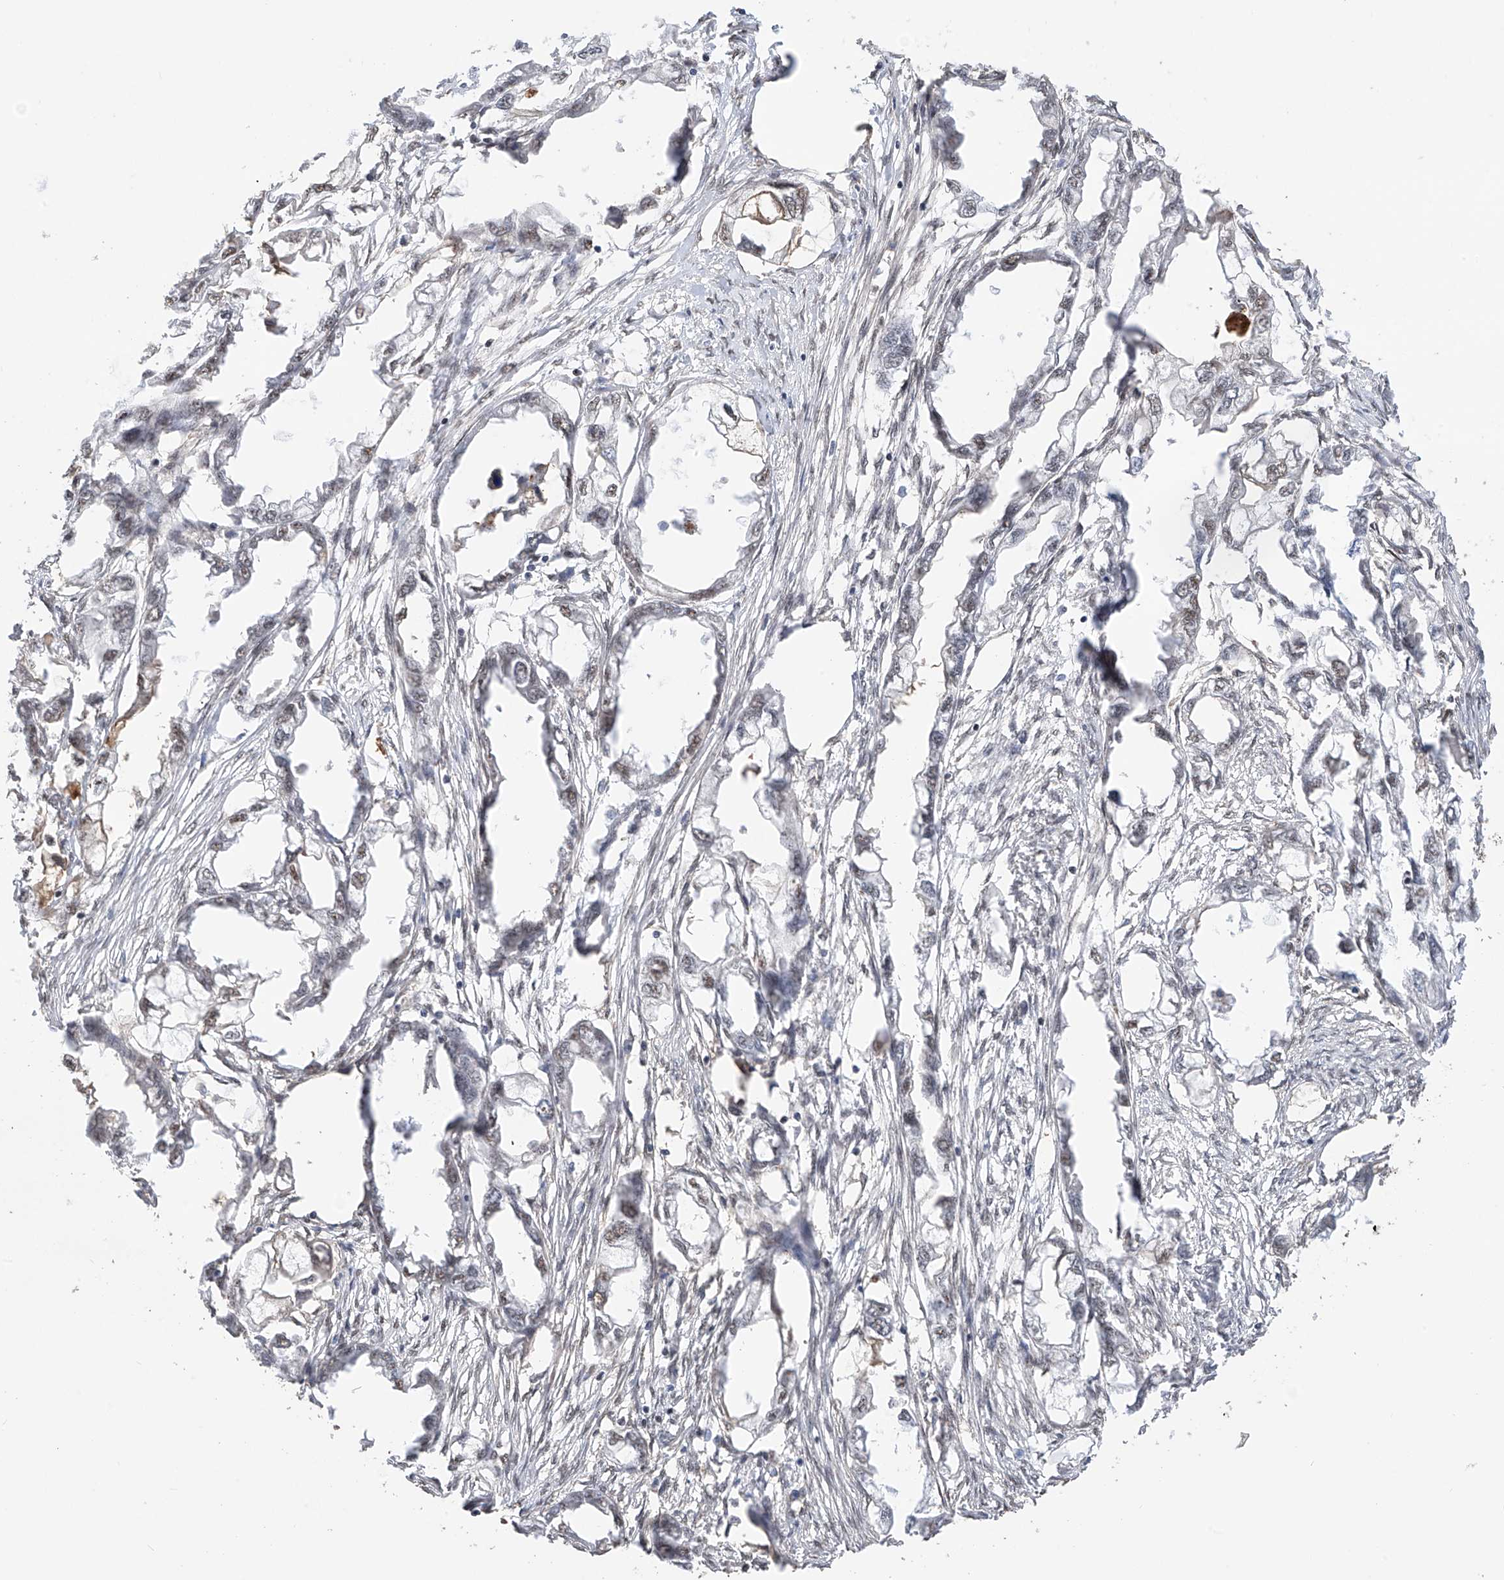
{"staining": {"intensity": "negative", "quantity": "none", "location": "none"}, "tissue": "endometrial cancer", "cell_type": "Tumor cells", "image_type": "cancer", "snomed": [{"axis": "morphology", "description": "Adenocarcinoma, NOS"}, {"axis": "morphology", "description": "Adenocarcinoma, metastatic, NOS"}, {"axis": "topography", "description": "Adipose tissue"}, {"axis": "topography", "description": "Endometrium"}], "caption": "IHC photomicrograph of endometrial cancer stained for a protein (brown), which exhibits no positivity in tumor cells.", "gene": "C1orf131", "patient": {"sex": "female", "age": 67}}